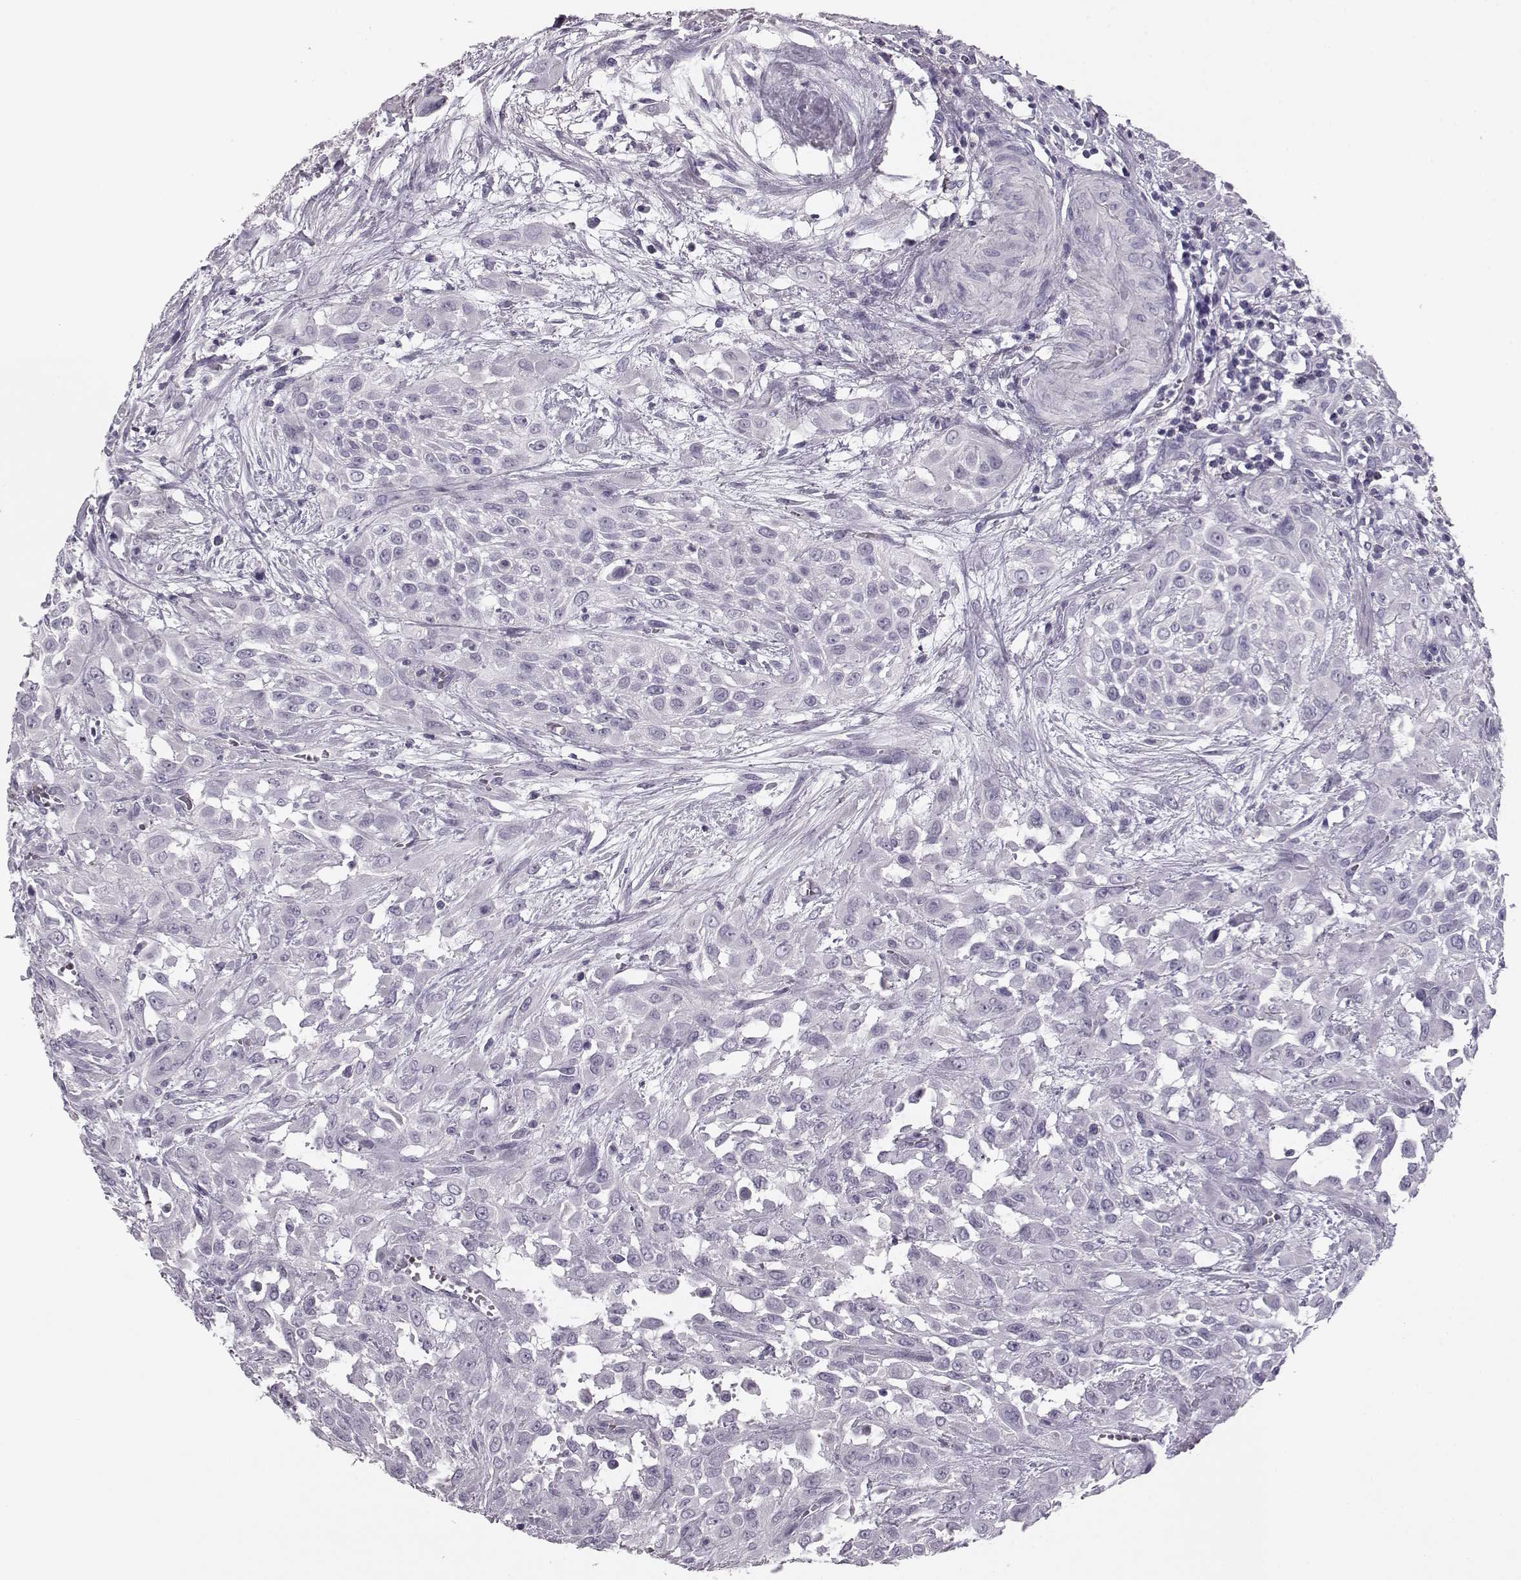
{"staining": {"intensity": "negative", "quantity": "none", "location": "none"}, "tissue": "urothelial cancer", "cell_type": "Tumor cells", "image_type": "cancer", "snomed": [{"axis": "morphology", "description": "Urothelial carcinoma, High grade"}, {"axis": "topography", "description": "Urinary bladder"}], "caption": "This is an immunohistochemistry (IHC) image of urothelial carcinoma (high-grade). There is no positivity in tumor cells.", "gene": "BFSP2", "patient": {"sex": "male", "age": 57}}